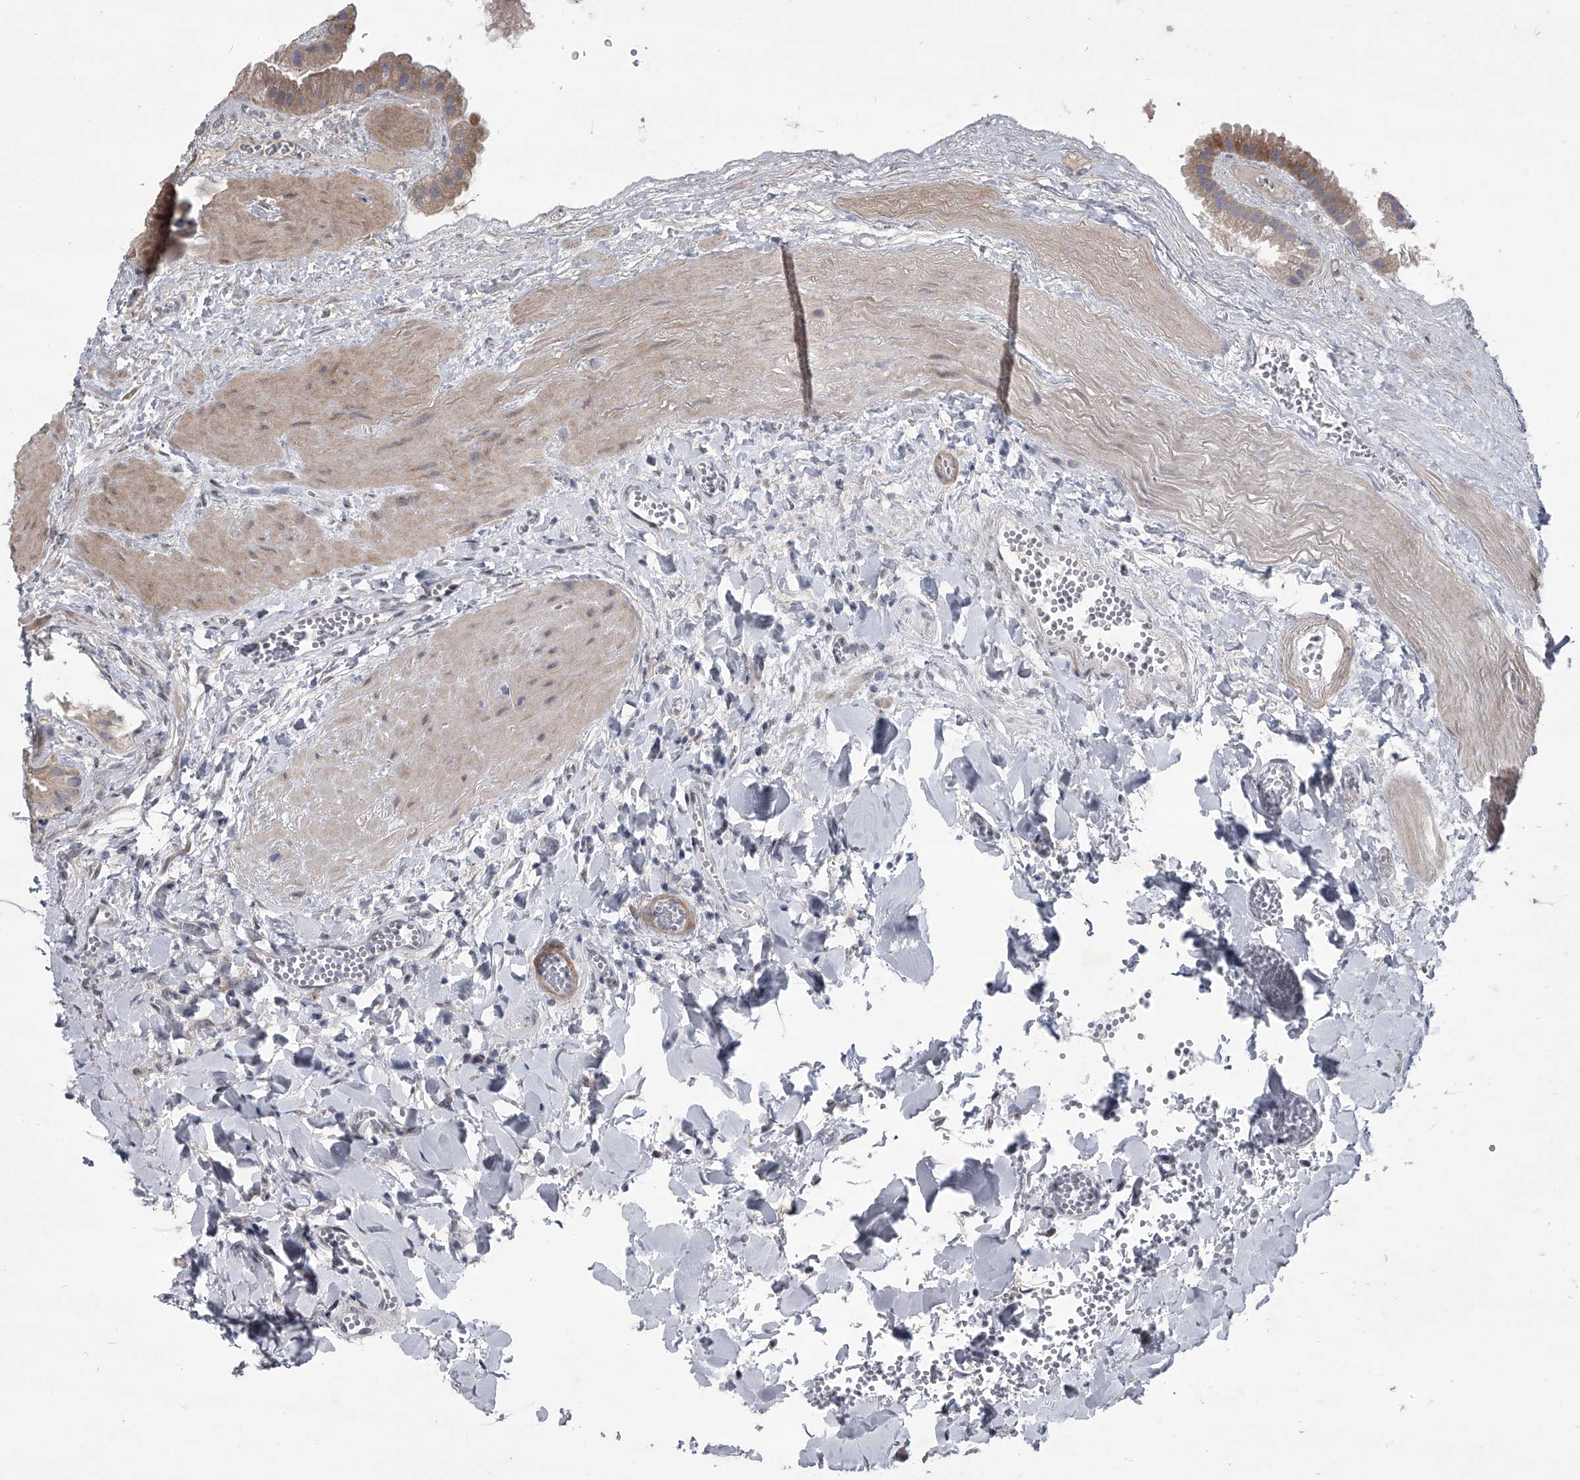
{"staining": {"intensity": "moderate", "quantity": ">75%", "location": "cytoplasmic/membranous"}, "tissue": "gallbladder", "cell_type": "Glandular cells", "image_type": "normal", "snomed": [{"axis": "morphology", "description": "Normal tissue, NOS"}, {"axis": "topography", "description": "Gallbladder"}], "caption": "Immunohistochemical staining of benign gallbladder exhibits medium levels of moderate cytoplasmic/membranous expression in about >75% of glandular cells.", "gene": "HEATR6", "patient": {"sex": "male", "age": 55}}